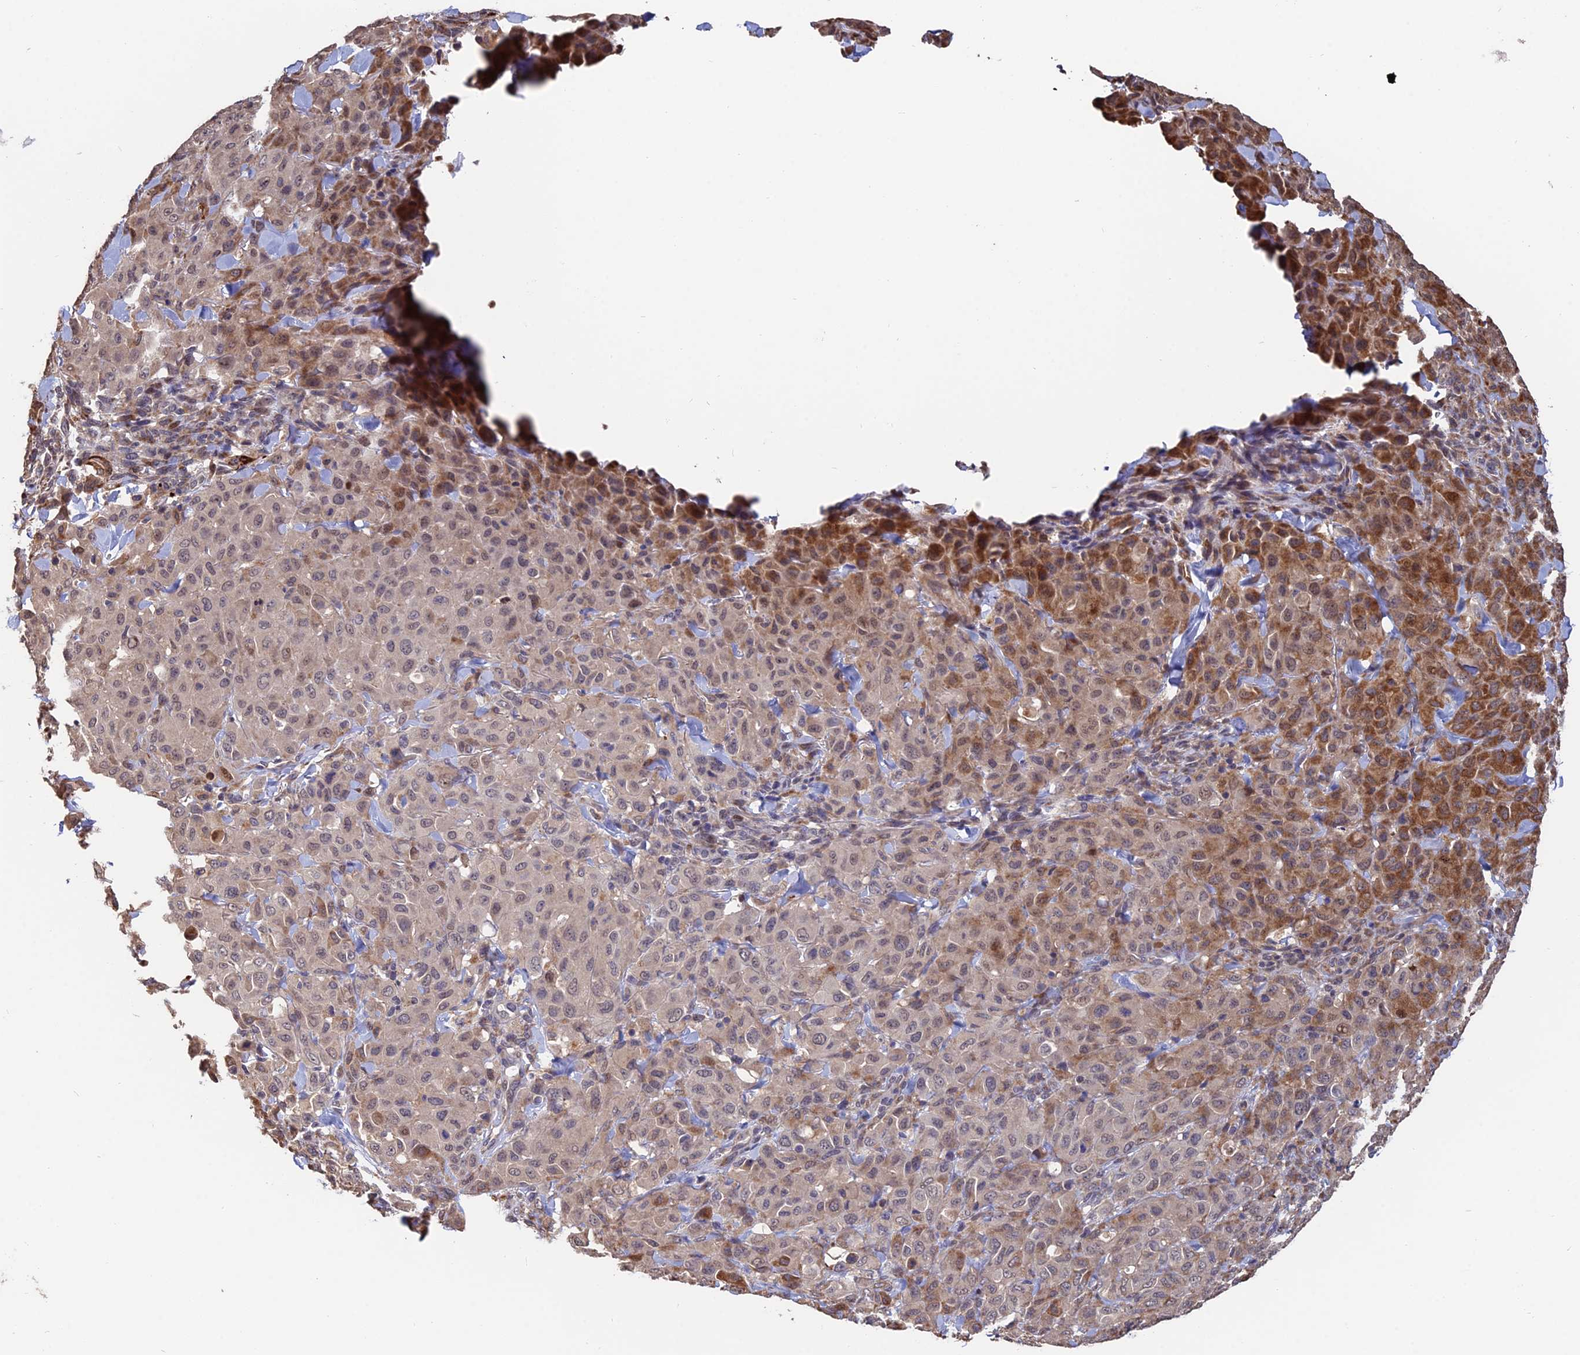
{"staining": {"intensity": "moderate", "quantity": "25%-75%", "location": "cytoplasmic/membranous"}, "tissue": "melanoma", "cell_type": "Tumor cells", "image_type": "cancer", "snomed": [{"axis": "morphology", "description": "Malignant melanoma, Metastatic site"}, {"axis": "topography", "description": "Skin"}], "caption": "This histopathology image shows melanoma stained with IHC to label a protein in brown. The cytoplasmic/membranous of tumor cells show moderate positivity for the protein. Nuclei are counter-stained blue.", "gene": "ACTR5", "patient": {"sex": "female", "age": 81}}